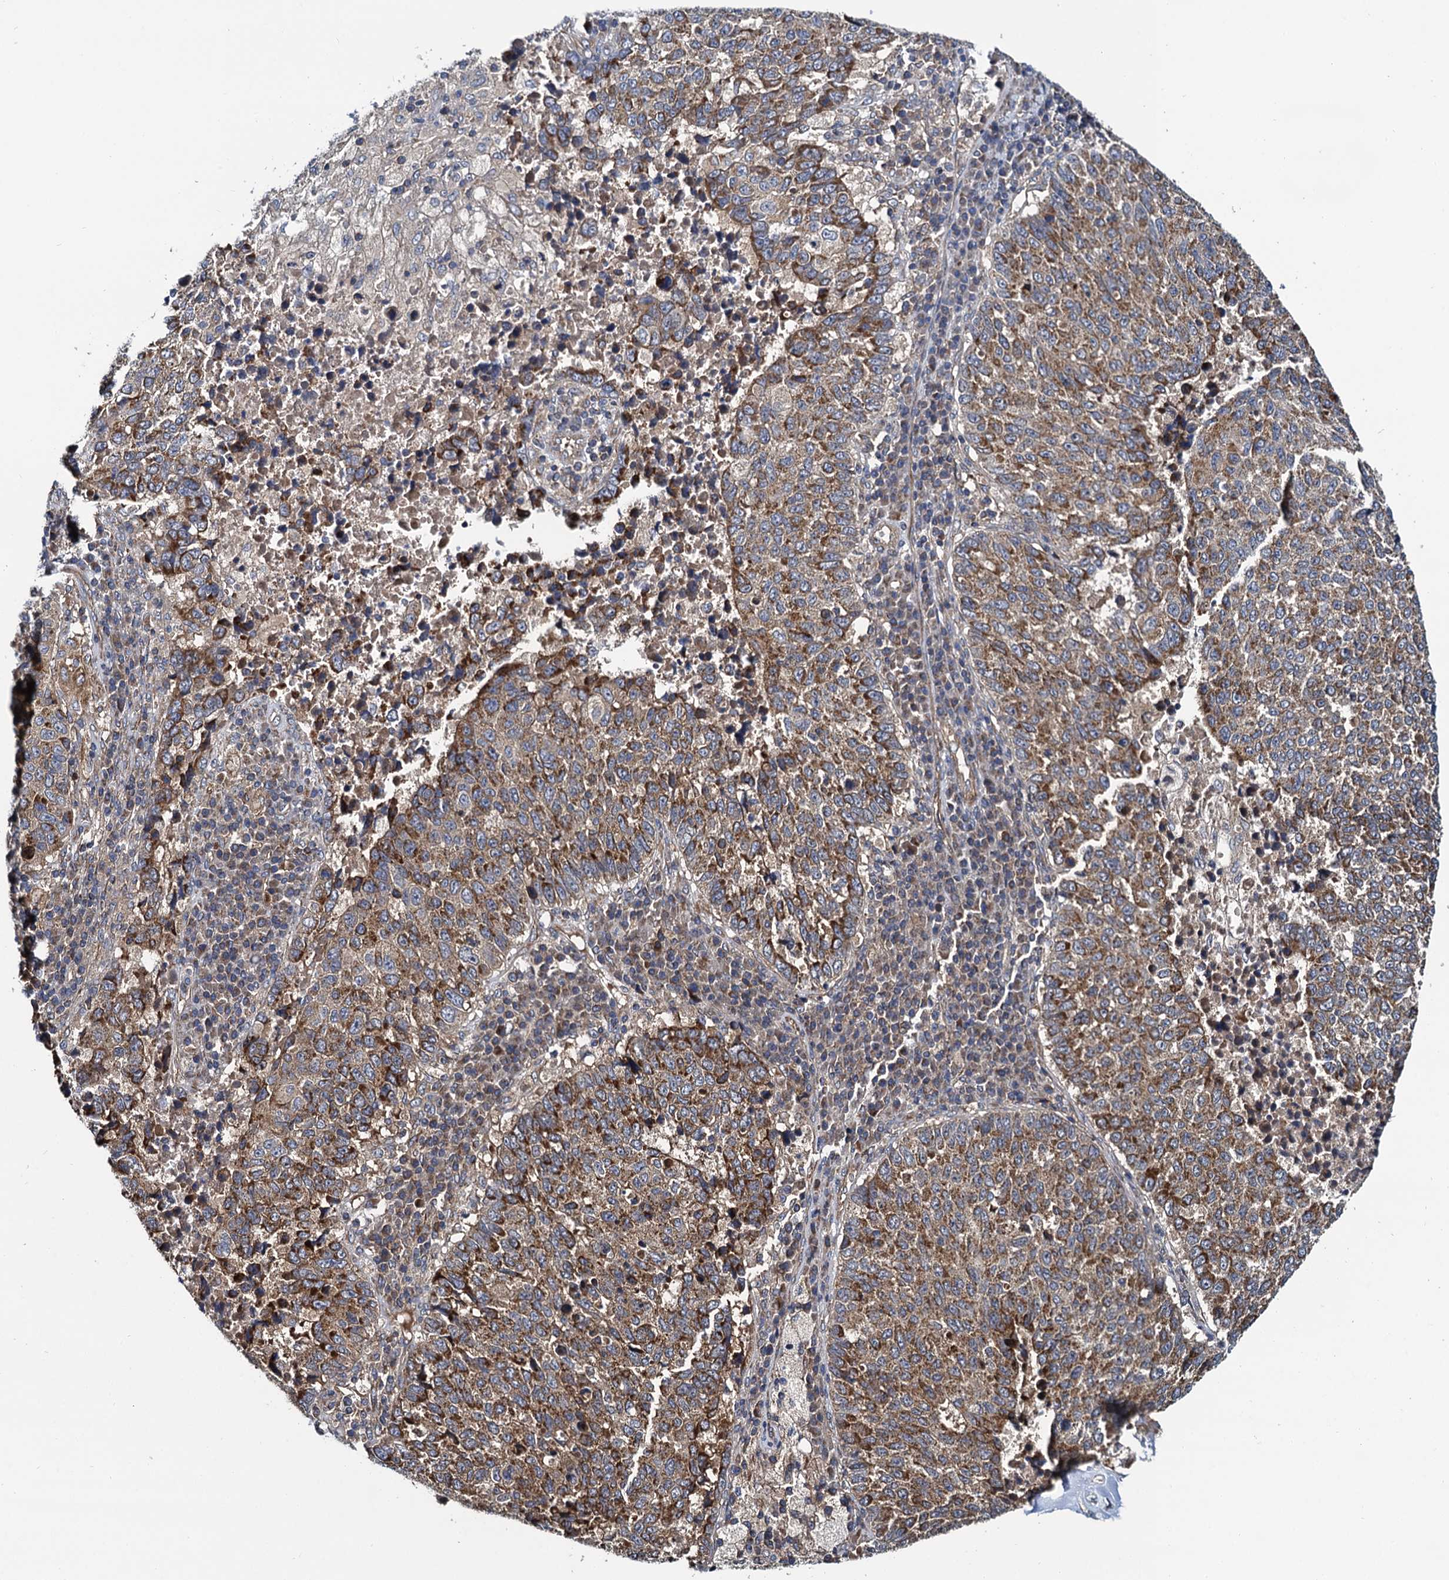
{"staining": {"intensity": "strong", "quantity": ">75%", "location": "cytoplasmic/membranous"}, "tissue": "lung cancer", "cell_type": "Tumor cells", "image_type": "cancer", "snomed": [{"axis": "morphology", "description": "Squamous cell carcinoma, NOS"}, {"axis": "topography", "description": "Lung"}], "caption": "Immunohistochemical staining of human lung squamous cell carcinoma exhibits high levels of strong cytoplasmic/membranous protein positivity in about >75% of tumor cells.", "gene": "NEK1", "patient": {"sex": "male", "age": 73}}